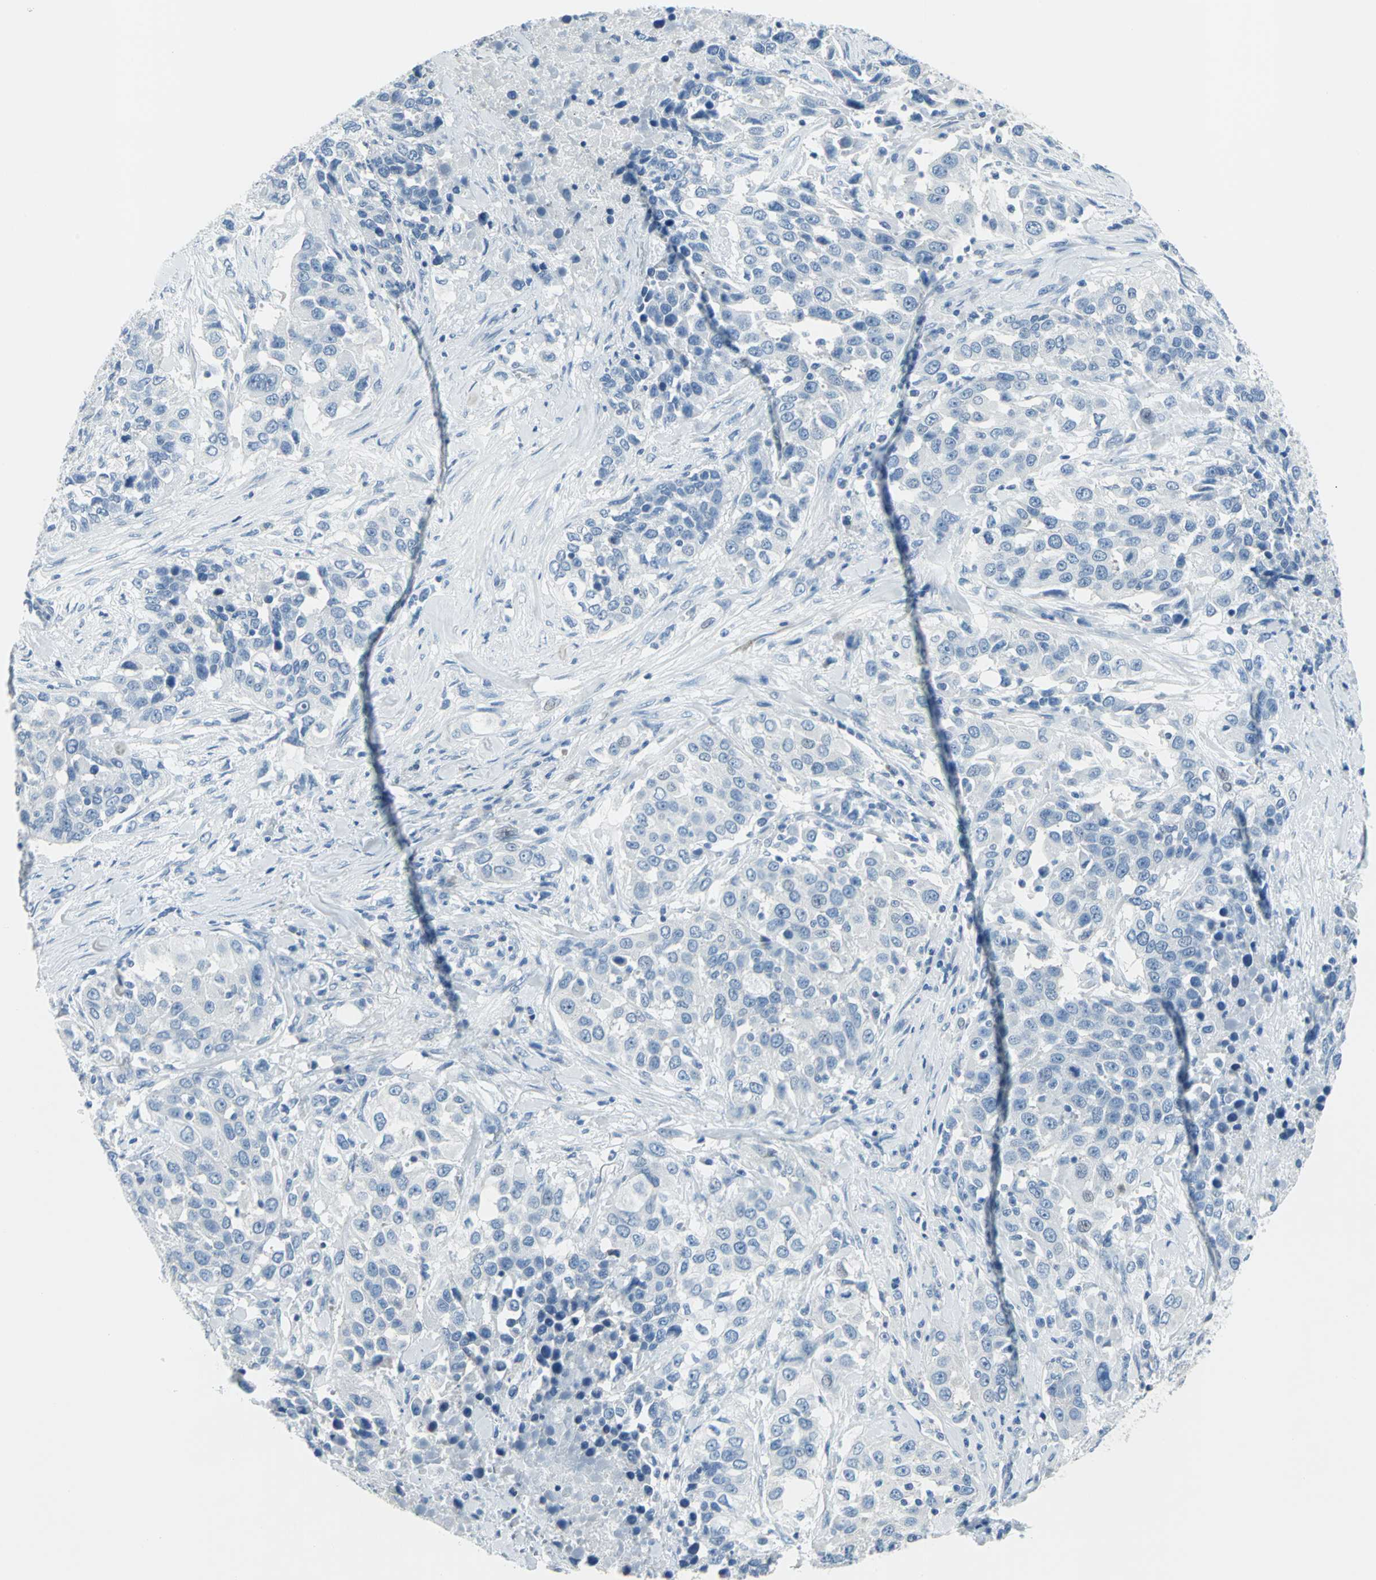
{"staining": {"intensity": "negative", "quantity": "none", "location": "none"}, "tissue": "urothelial cancer", "cell_type": "Tumor cells", "image_type": "cancer", "snomed": [{"axis": "morphology", "description": "Urothelial carcinoma, High grade"}, {"axis": "topography", "description": "Urinary bladder"}], "caption": "An image of human urothelial cancer is negative for staining in tumor cells.", "gene": "DNAI2", "patient": {"sex": "female", "age": 80}}